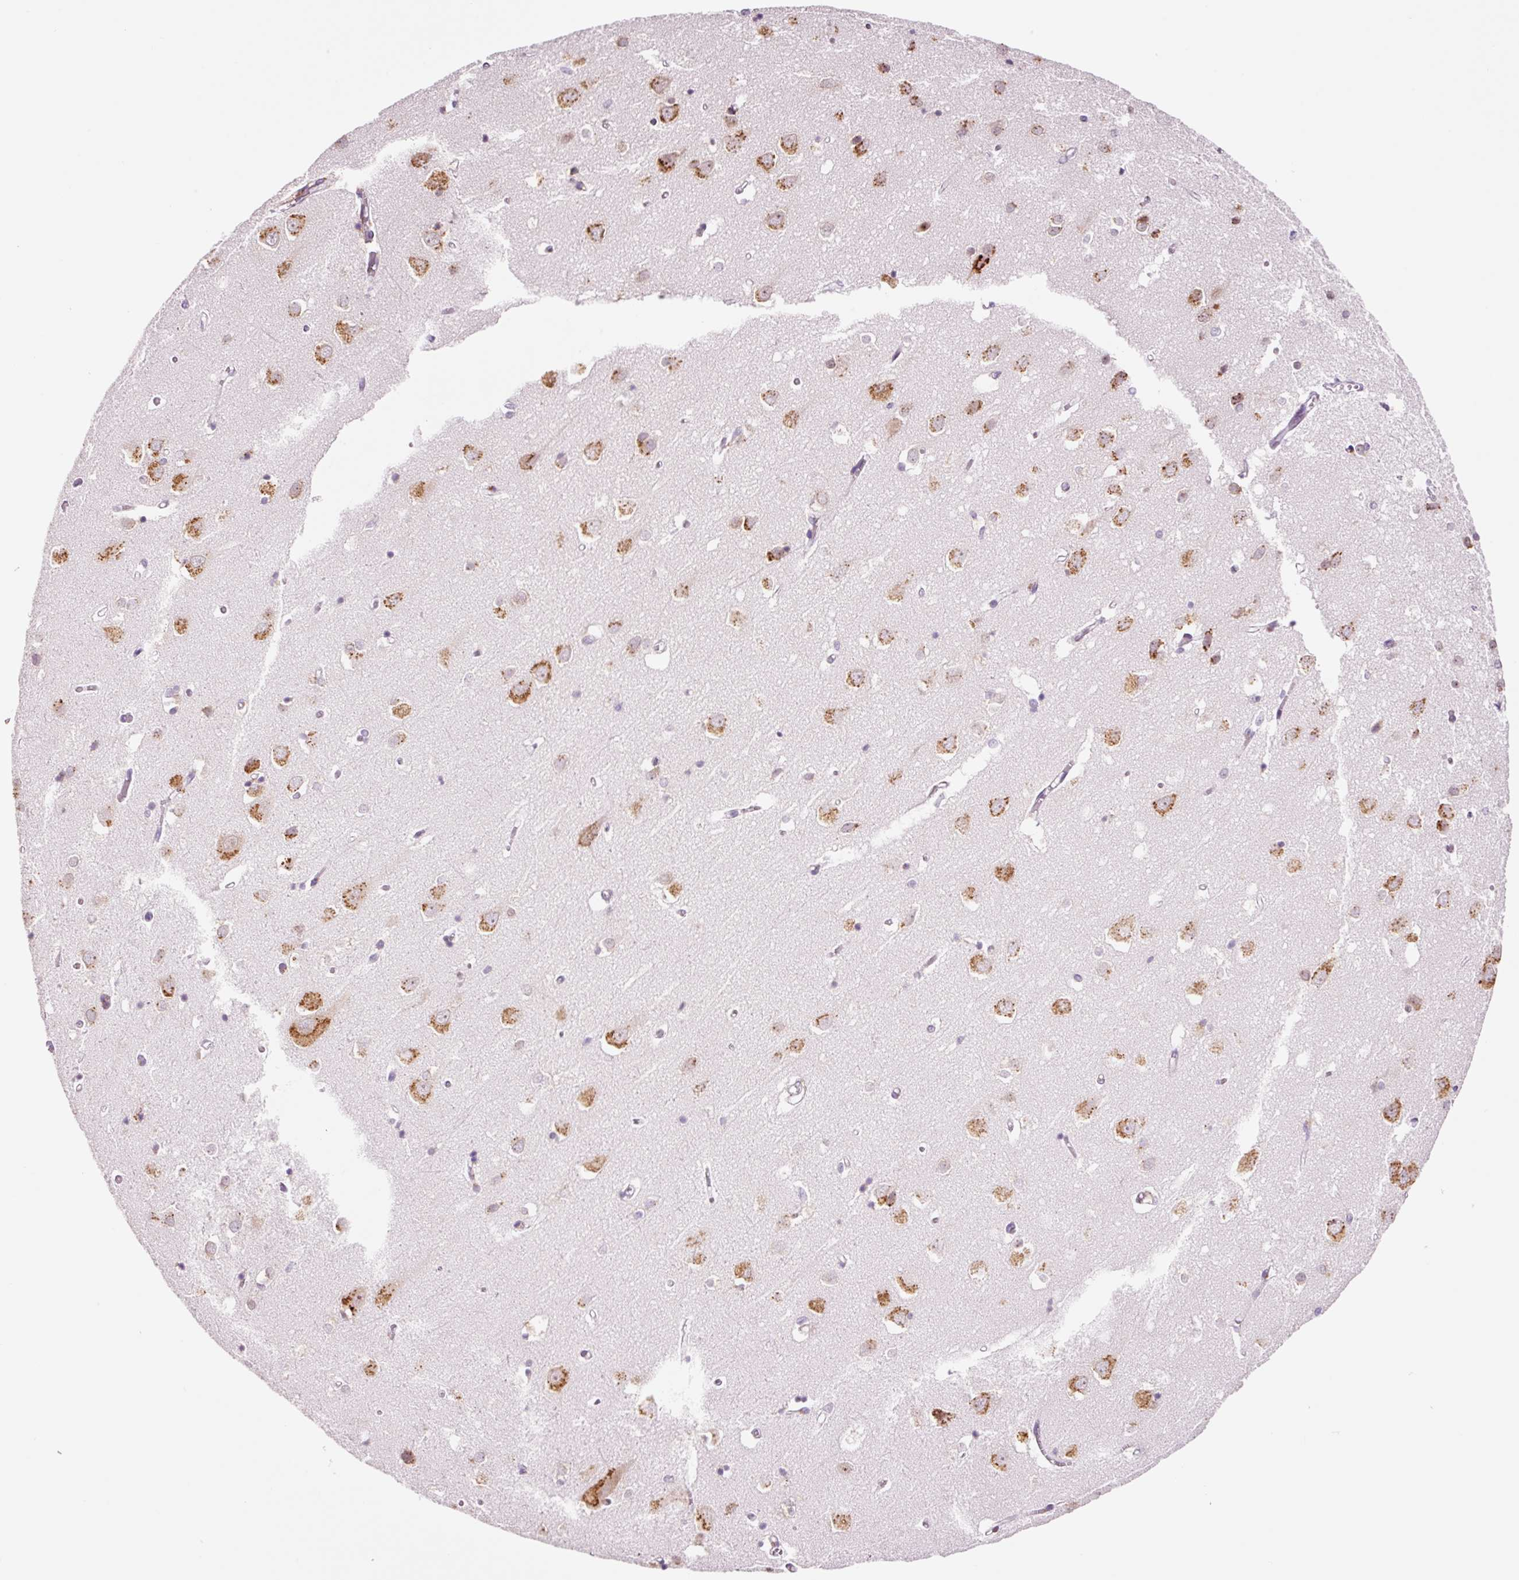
{"staining": {"intensity": "negative", "quantity": "none", "location": "none"}, "tissue": "cerebral cortex", "cell_type": "Endothelial cells", "image_type": "normal", "snomed": [{"axis": "morphology", "description": "Normal tissue, NOS"}, {"axis": "topography", "description": "Cerebral cortex"}], "caption": "Cerebral cortex stained for a protein using immunohistochemistry (IHC) demonstrates no staining endothelial cells.", "gene": "RPL41", "patient": {"sex": "male", "age": 70}}